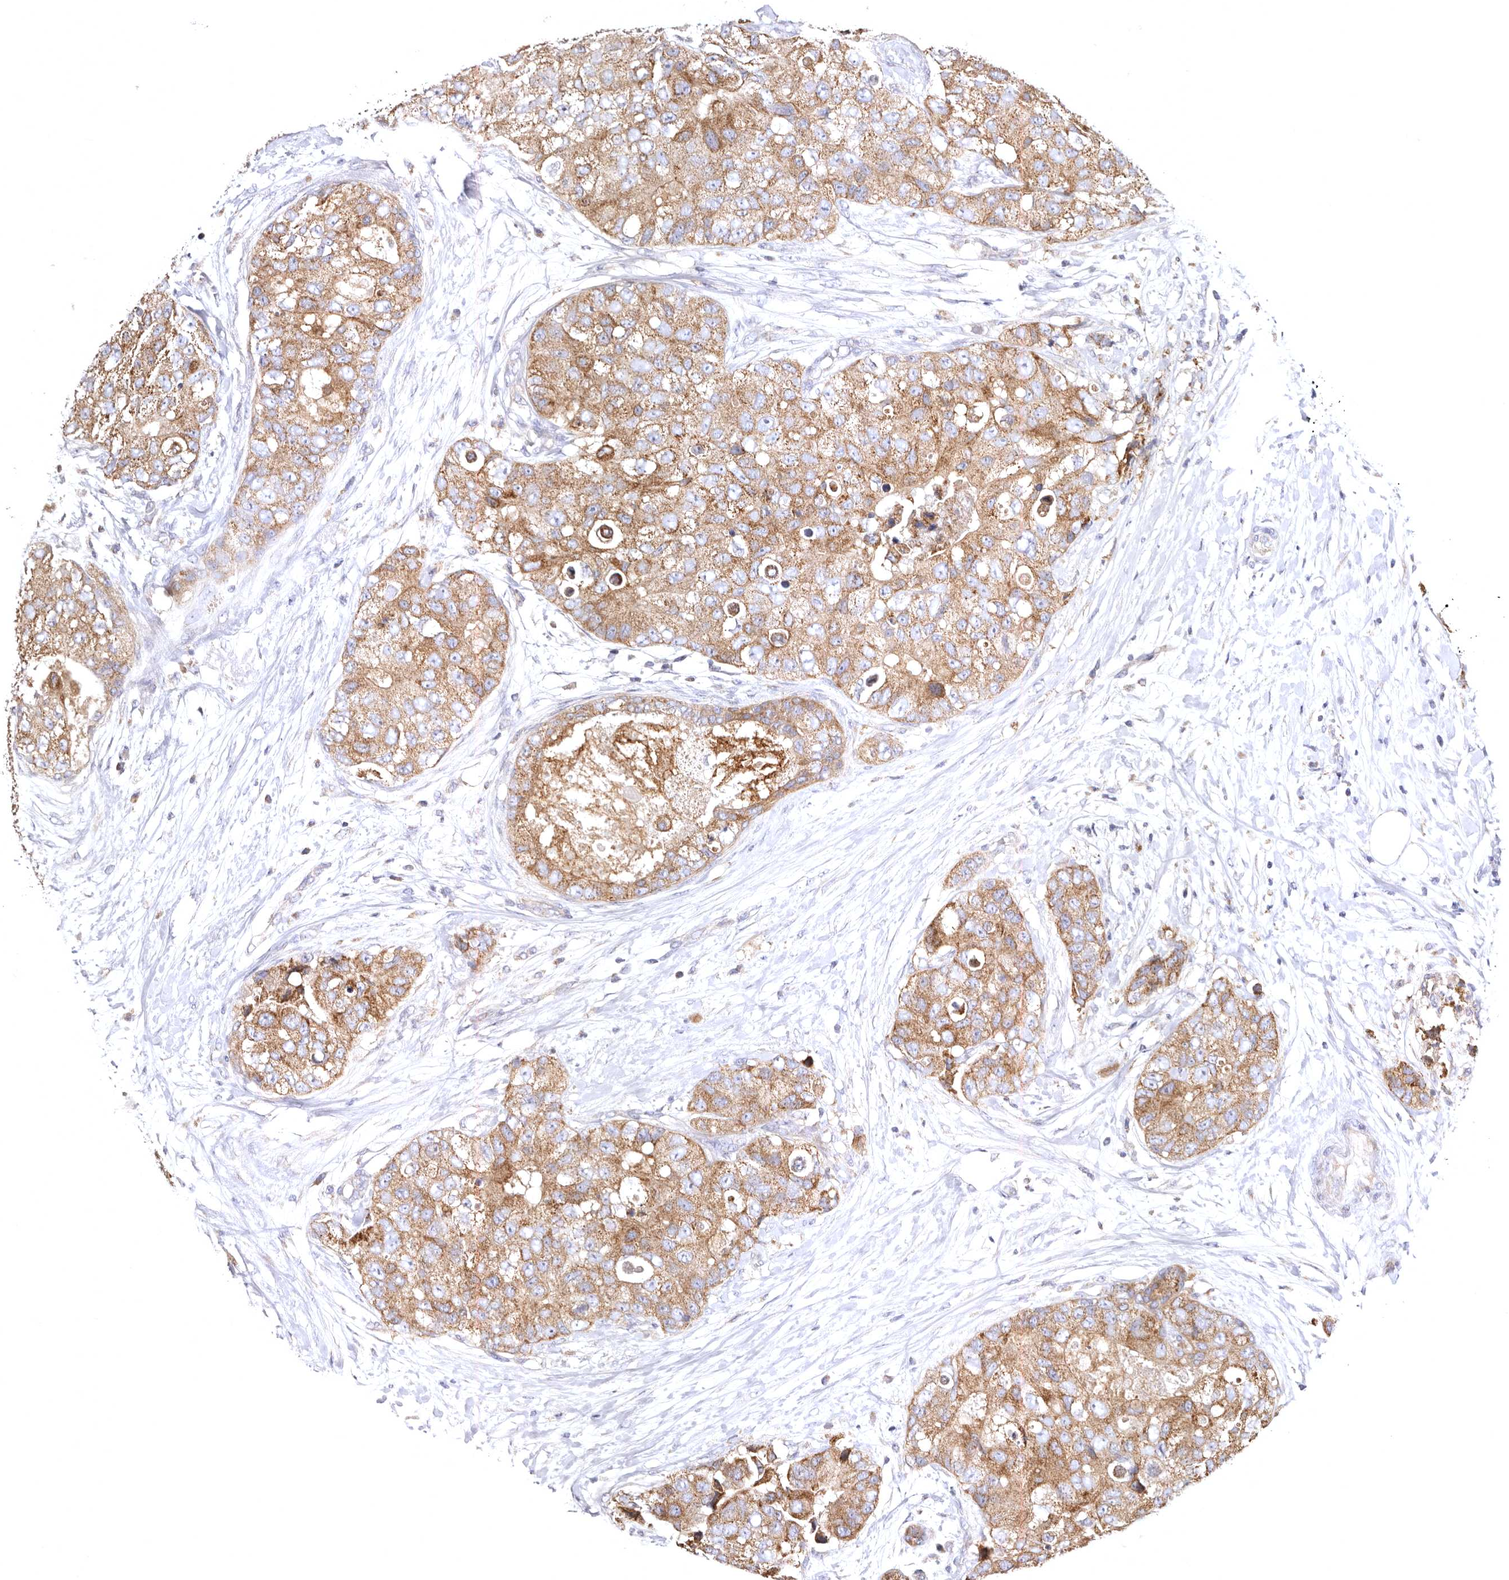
{"staining": {"intensity": "moderate", "quantity": ">75%", "location": "cytoplasmic/membranous"}, "tissue": "breast cancer", "cell_type": "Tumor cells", "image_type": "cancer", "snomed": [{"axis": "morphology", "description": "Duct carcinoma"}, {"axis": "topography", "description": "Breast"}], "caption": "This is a photomicrograph of IHC staining of intraductal carcinoma (breast), which shows moderate staining in the cytoplasmic/membranous of tumor cells.", "gene": "BAIAP2L1", "patient": {"sex": "female", "age": 62}}